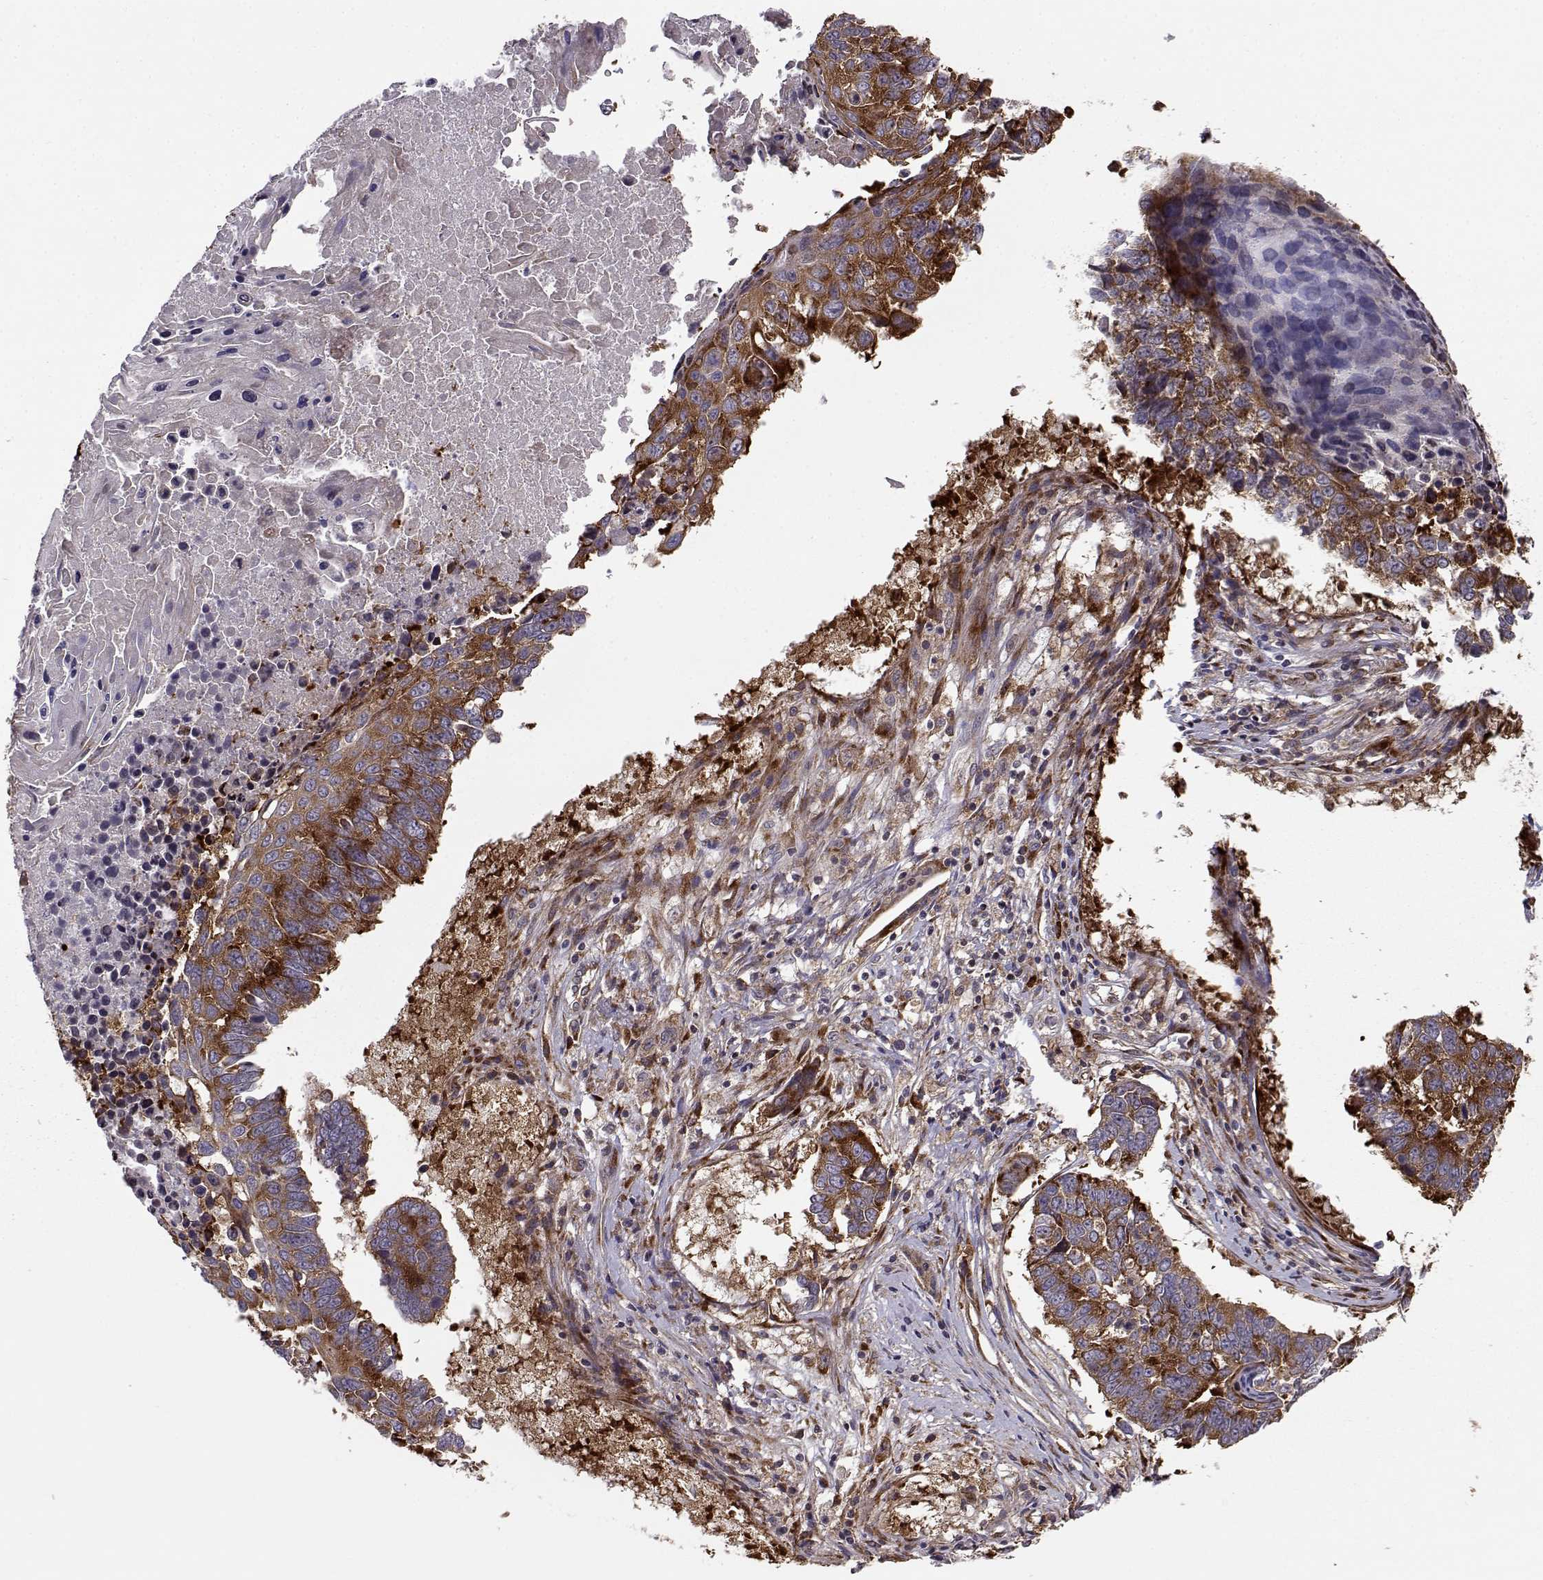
{"staining": {"intensity": "strong", "quantity": ">75%", "location": "cytoplasmic/membranous"}, "tissue": "lung cancer", "cell_type": "Tumor cells", "image_type": "cancer", "snomed": [{"axis": "morphology", "description": "Squamous cell carcinoma, NOS"}, {"axis": "topography", "description": "Lung"}], "caption": "Brown immunohistochemical staining in human lung cancer shows strong cytoplasmic/membranous staining in approximately >75% of tumor cells. (DAB = brown stain, brightfield microscopy at high magnification).", "gene": "RPL31", "patient": {"sex": "male", "age": 73}}